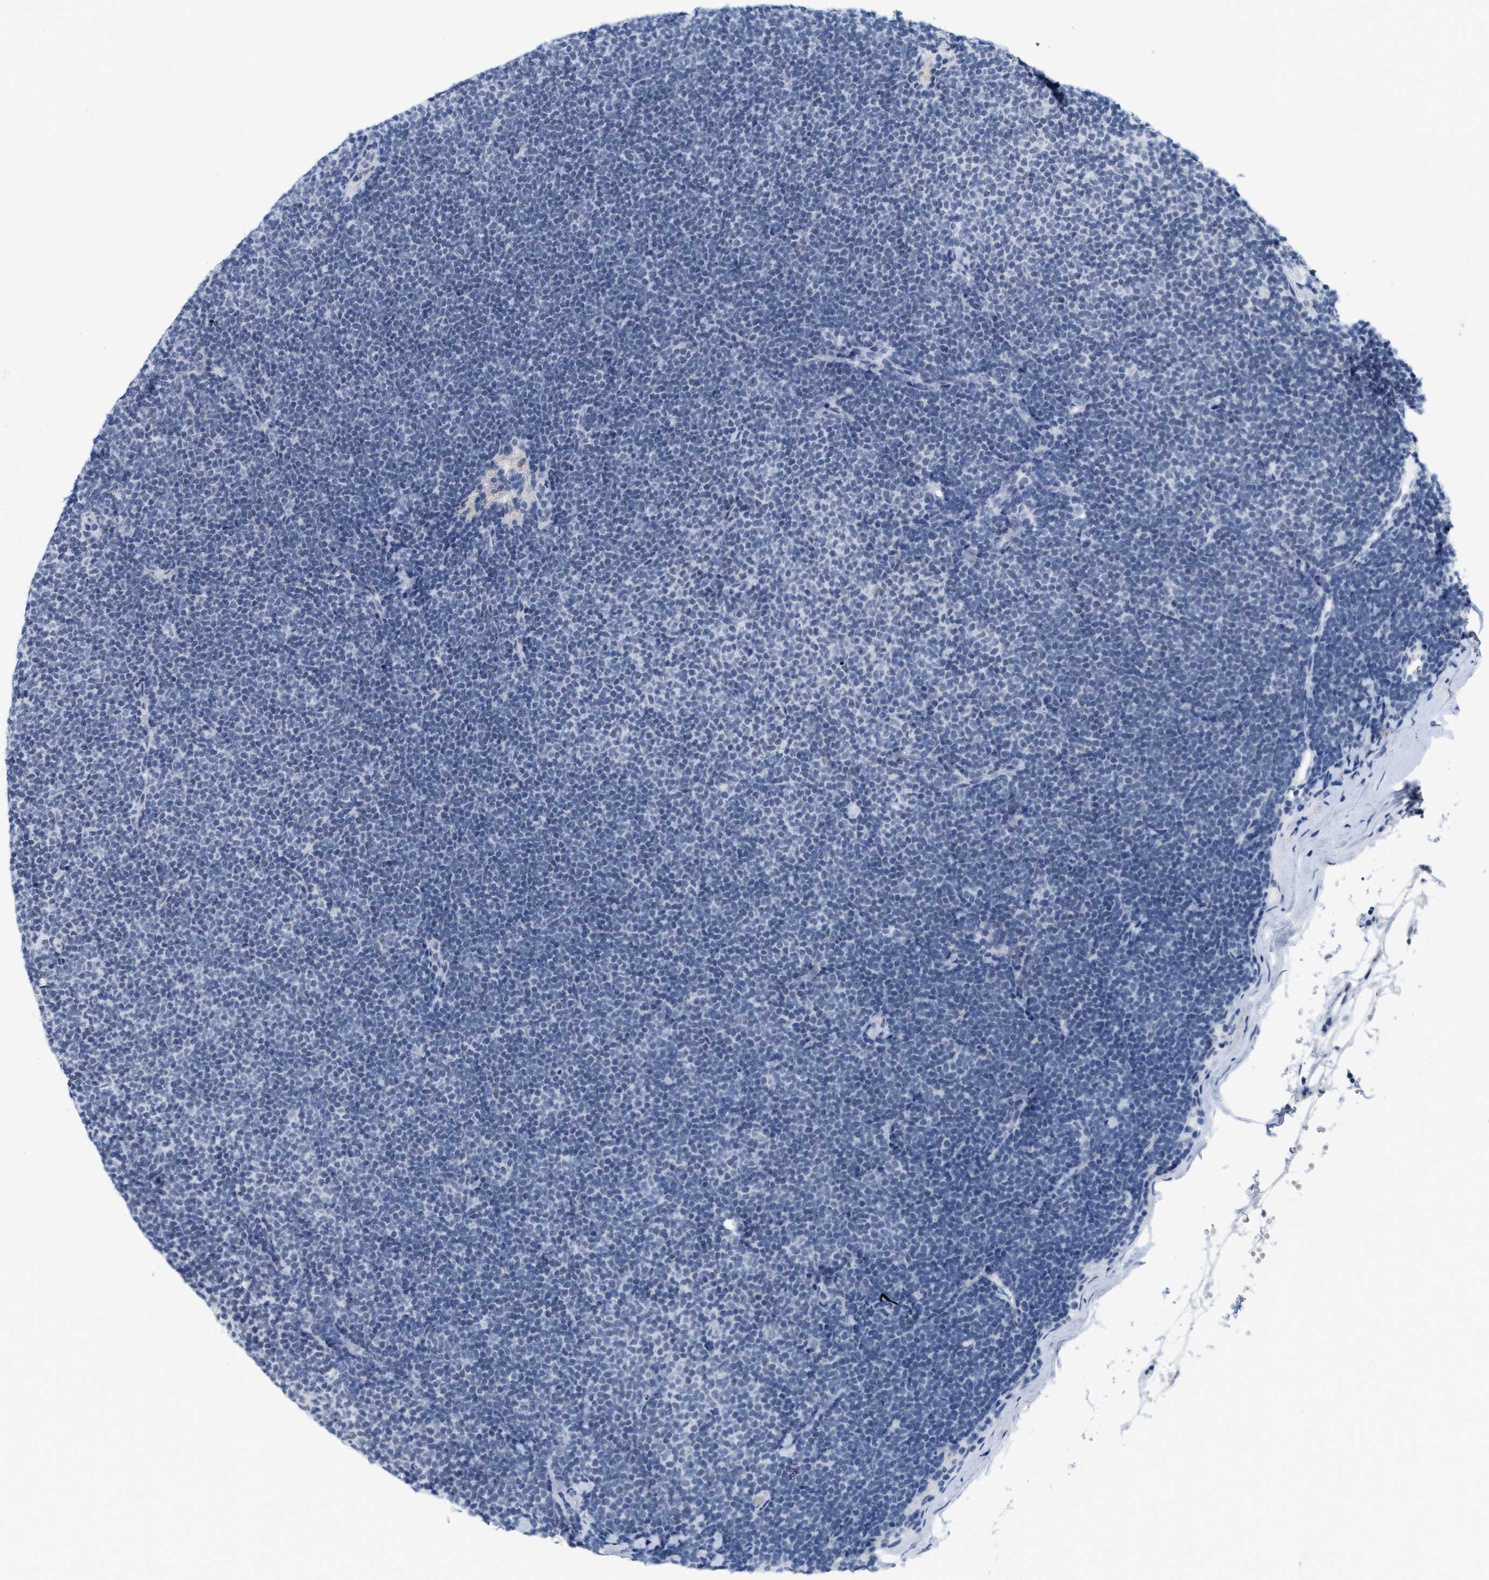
{"staining": {"intensity": "negative", "quantity": "none", "location": "none"}, "tissue": "lymphoma", "cell_type": "Tumor cells", "image_type": "cancer", "snomed": [{"axis": "morphology", "description": "Malignant lymphoma, non-Hodgkin's type, Low grade"}, {"axis": "topography", "description": "Lymph node"}], "caption": "Immunohistochemistry photomicrograph of neoplastic tissue: human lymphoma stained with DAB displays no significant protein positivity in tumor cells.", "gene": "XIRP1", "patient": {"sex": "female", "age": 53}}